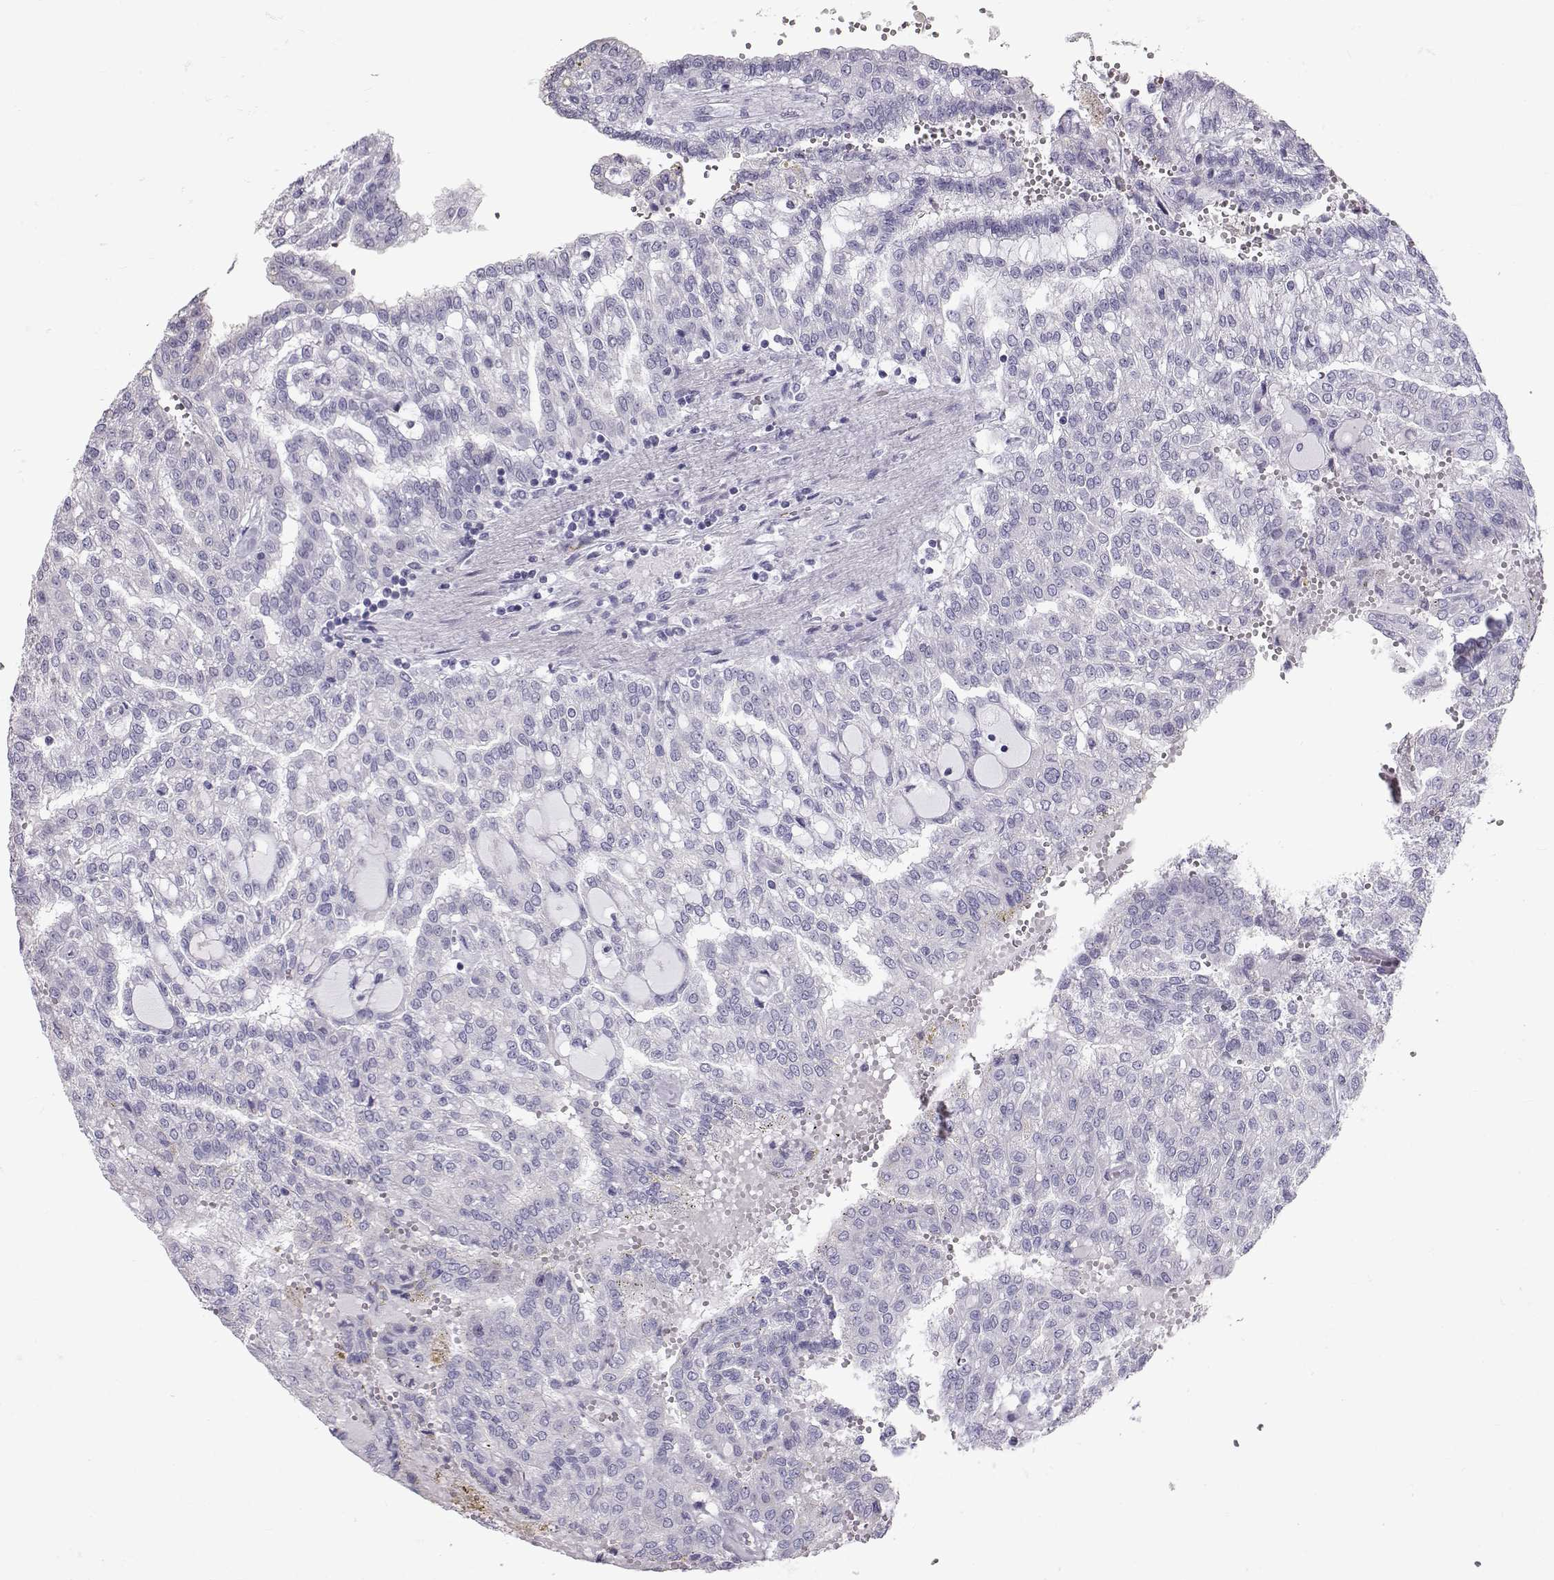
{"staining": {"intensity": "negative", "quantity": "none", "location": "none"}, "tissue": "renal cancer", "cell_type": "Tumor cells", "image_type": "cancer", "snomed": [{"axis": "morphology", "description": "Adenocarcinoma, NOS"}, {"axis": "topography", "description": "Kidney"}], "caption": "DAB (3,3'-diaminobenzidine) immunohistochemical staining of human adenocarcinoma (renal) reveals no significant positivity in tumor cells. (DAB immunohistochemistry, high magnification).", "gene": "RD3", "patient": {"sex": "male", "age": 63}}